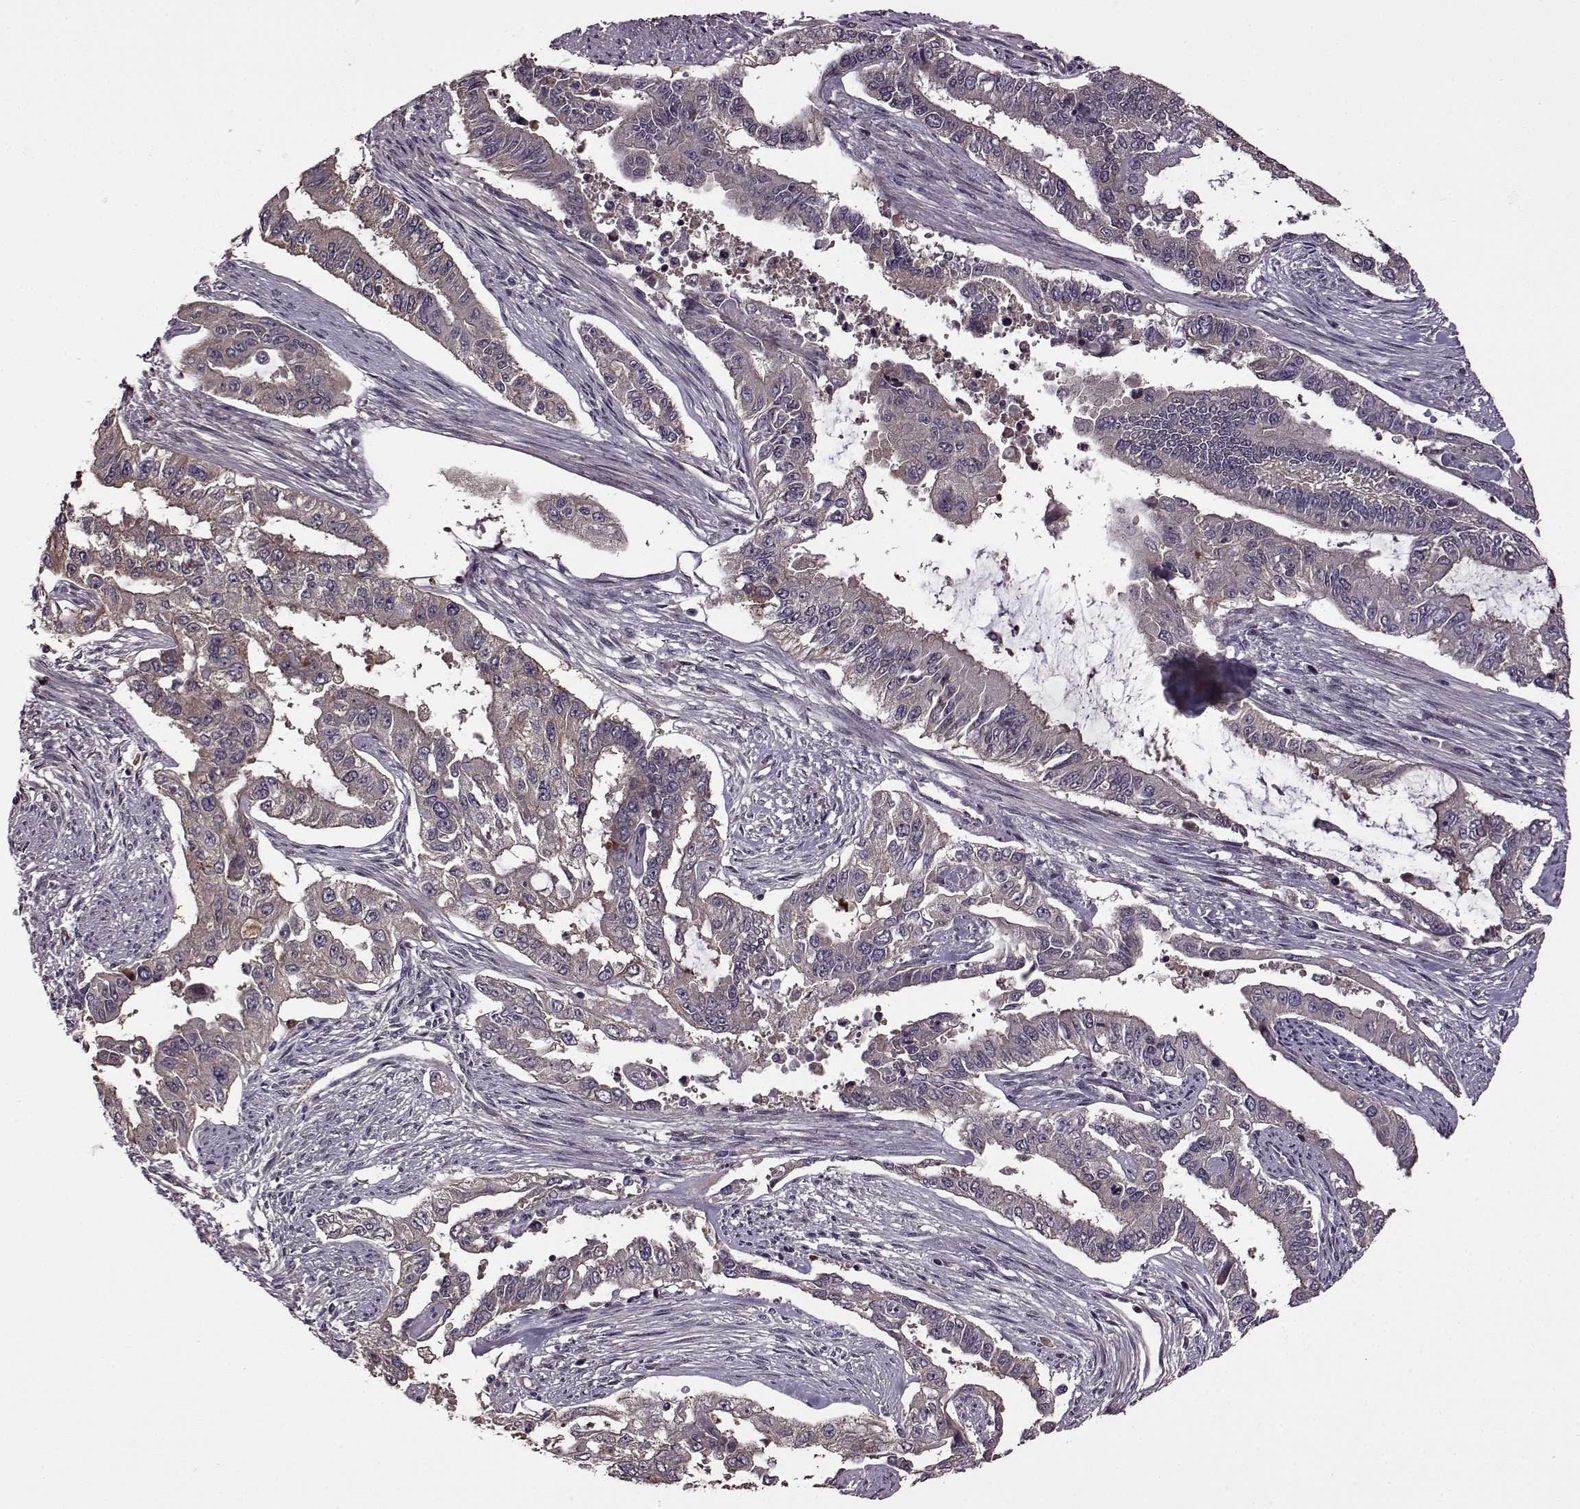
{"staining": {"intensity": "weak", "quantity": "25%-75%", "location": "cytoplasmic/membranous"}, "tissue": "endometrial cancer", "cell_type": "Tumor cells", "image_type": "cancer", "snomed": [{"axis": "morphology", "description": "Adenocarcinoma, NOS"}, {"axis": "topography", "description": "Uterus"}], "caption": "Tumor cells display weak cytoplasmic/membranous expression in about 25%-75% of cells in endometrial adenocarcinoma.", "gene": "MAIP1", "patient": {"sex": "female", "age": 59}}